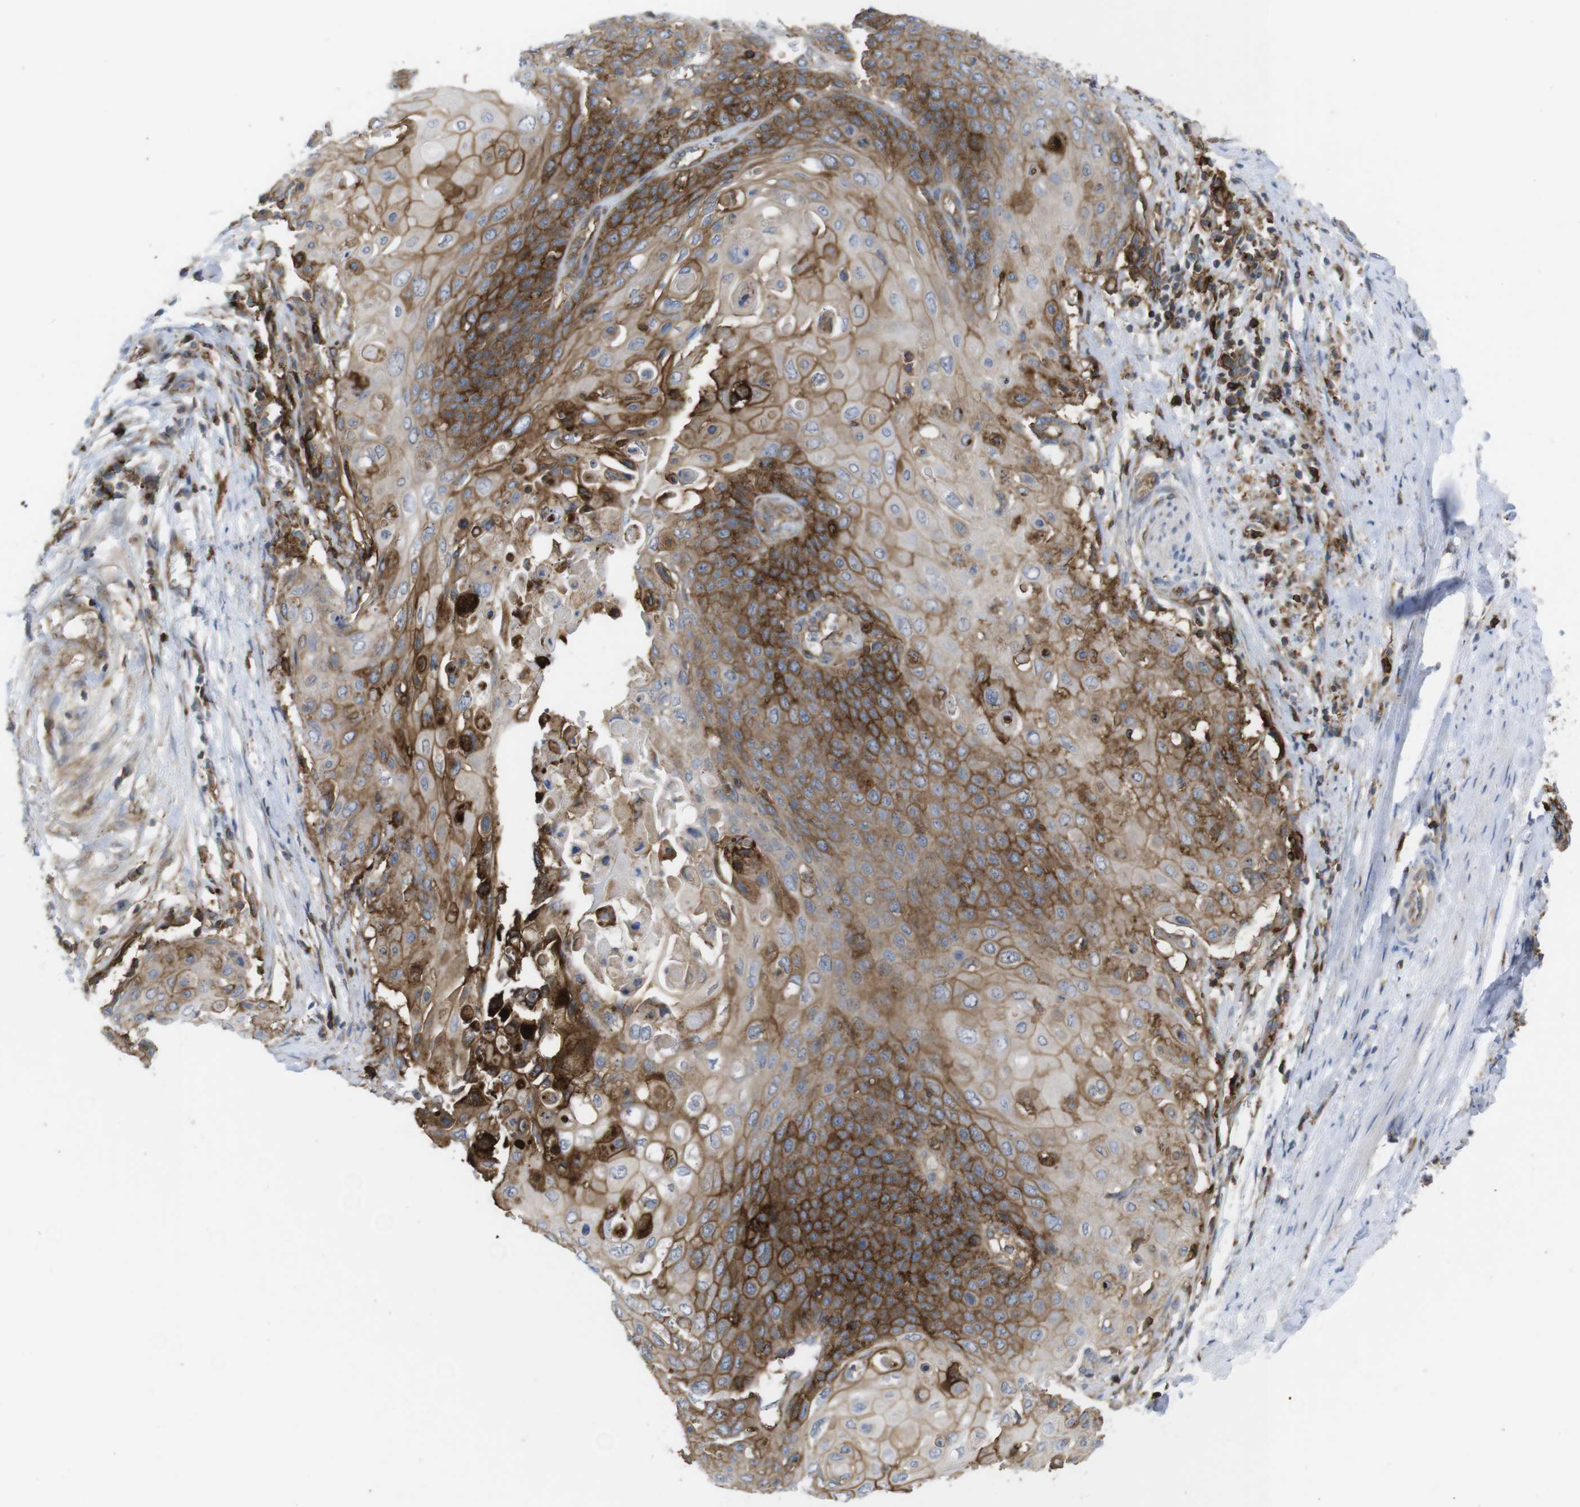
{"staining": {"intensity": "moderate", "quantity": ">75%", "location": "cytoplasmic/membranous"}, "tissue": "cervical cancer", "cell_type": "Tumor cells", "image_type": "cancer", "snomed": [{"axis": "morphology", "description": "Squamous cell carcinoma, NOS"}, {"axis": "topography", "description": "Cervix"}], "caption": "Immunohistochemistry image of human squamous cell carcinoma (cervical) stained for a protein (brown), which displays medium levels of moderate cytoplasmic/membranous expression in about >75% of tumor cells.", "gene": "CCR6", "patient": {"sex": "female", "age": 39}}